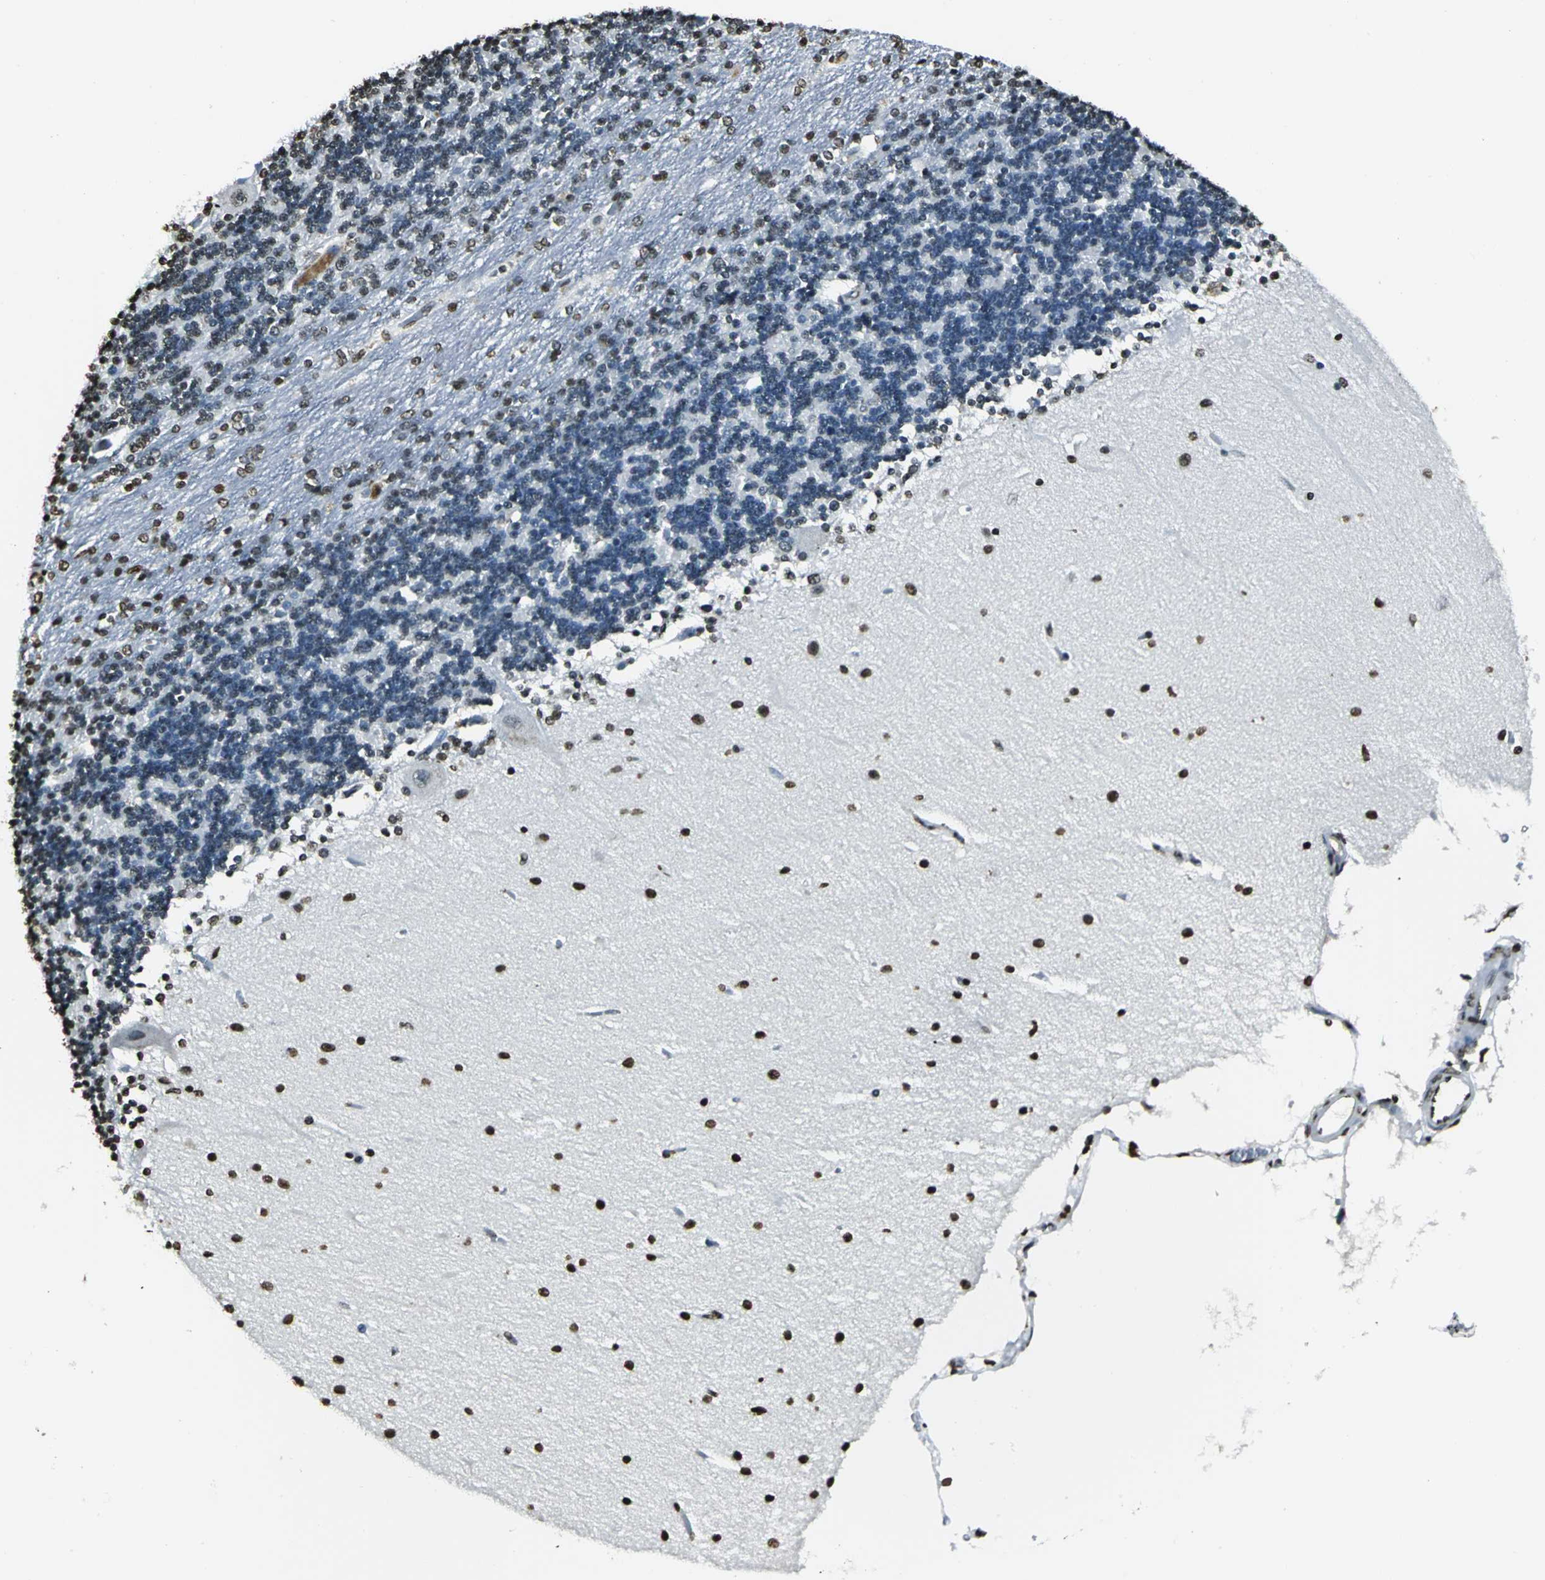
{"staining": {"intensity": "moderate", "quantity": "<25%", "location": "nuclear"}, "tissue": "cerebellum", "cell_type": "Cells in granular layer", "image_type": "normal", "snomed": [{"axis": "morphology", "description": "Normal tissue, NOS"}, {"axis": "topography", "description": "Cerebellum"}], "caption": "Human cerebellum stained with a brown dye exhibits moderate nuclear positive expression in approximately <25% of cells in granular layer.", "gene": "MCM4", "patient": {"sex": "female", "age": 54}}